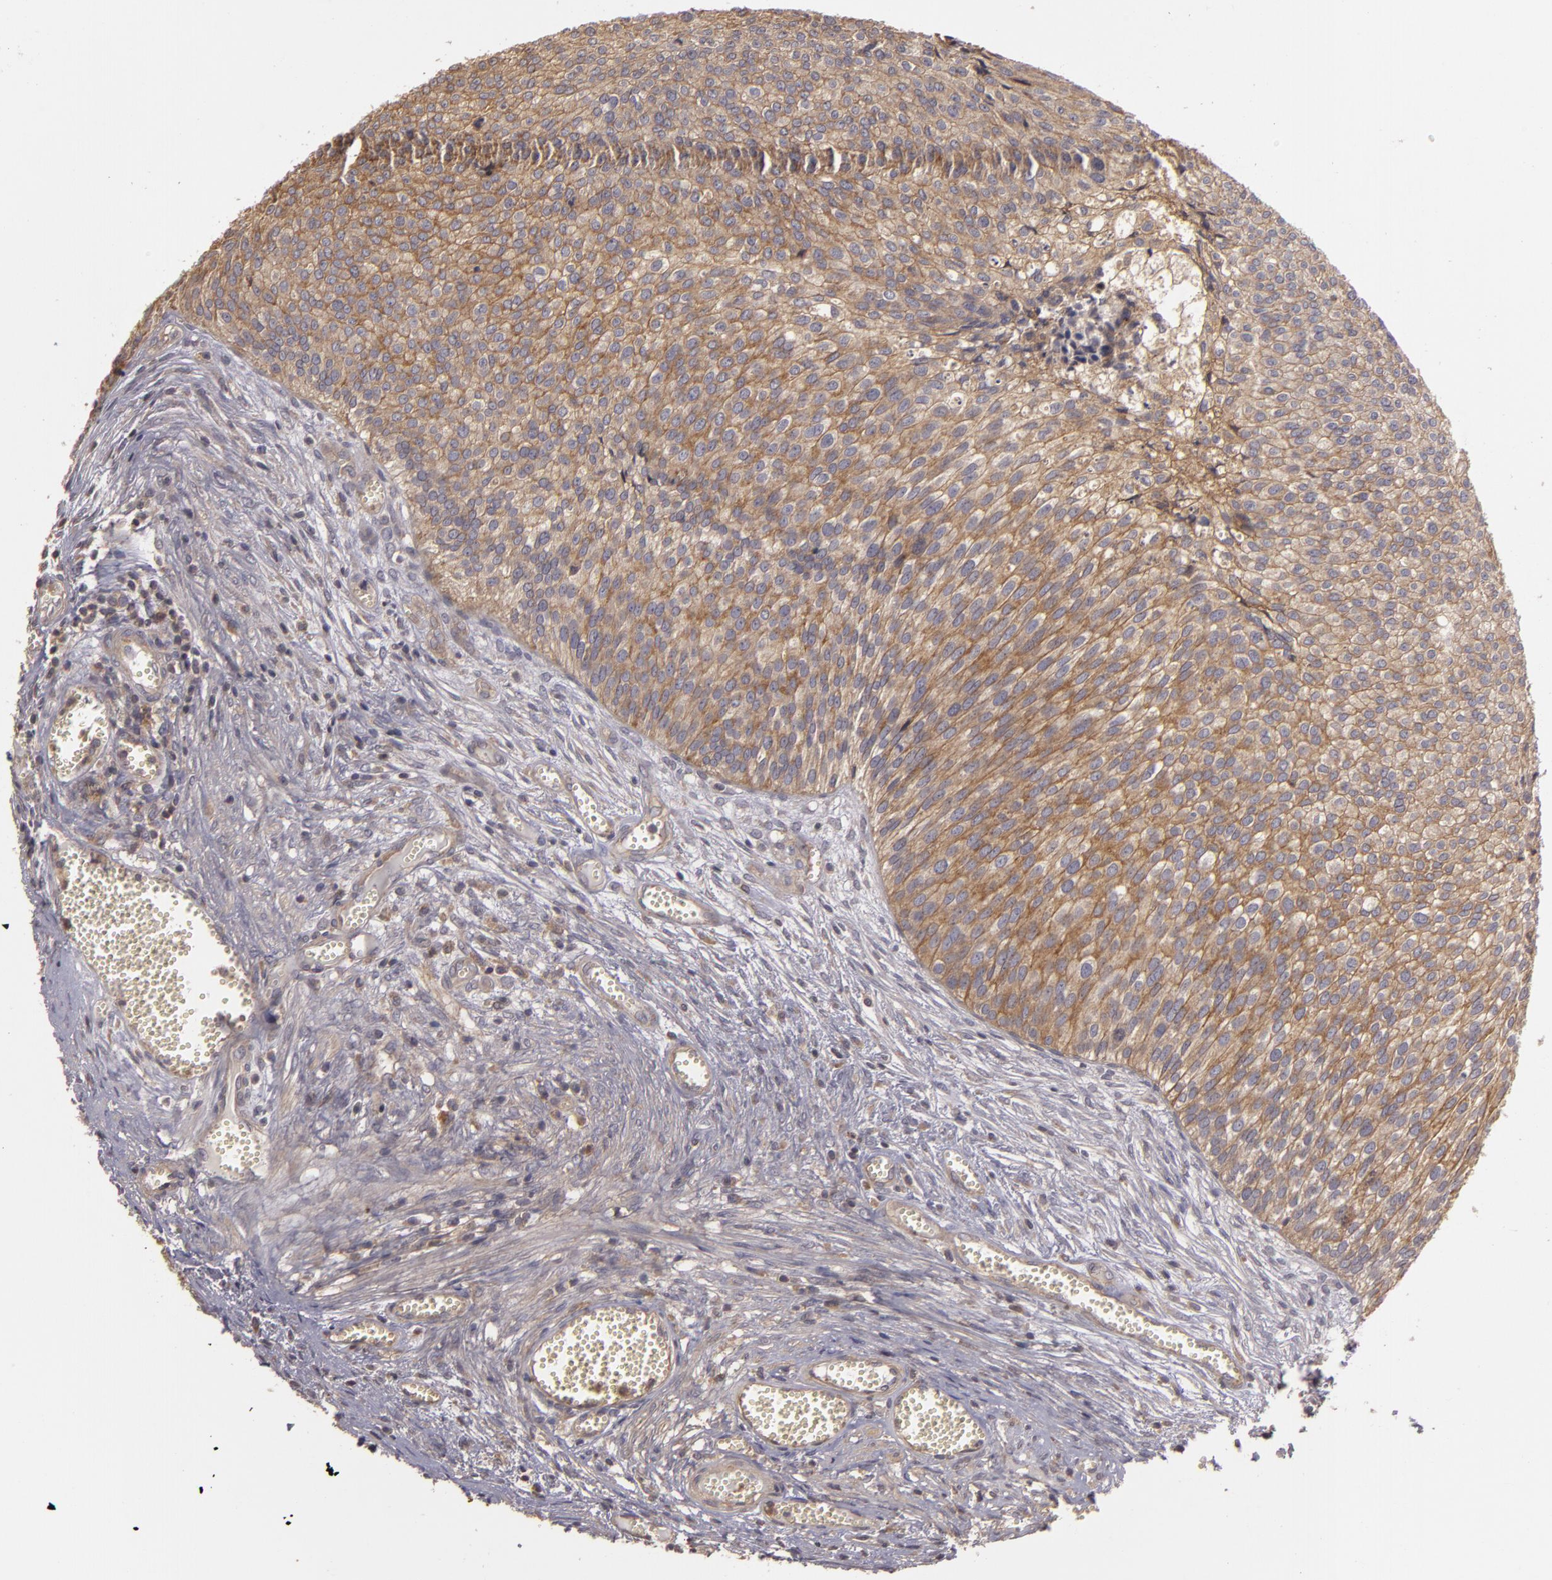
{"staining": {"intensity": "moderate", "quantity": ">75%", "location": "cytoplasmic/membranous"}, "tissue": "urothelial cancer", "cell_type": "Tumor cells", "image_type": "cancer", "snomed": [{"axis": "morphology", "description": "Urothelial carcinoma, Low grade"}, {"axis": "topography", "description": "Urinary bladder"}], "caption": "About >75% of tumor cells in urothelial cancer display moderate cytoplasmic/membranous protein positivity as visualized by brown immunohistochemical staining.", "gene": "HRAS", "patient": {"sex": "male", "age": 84}}